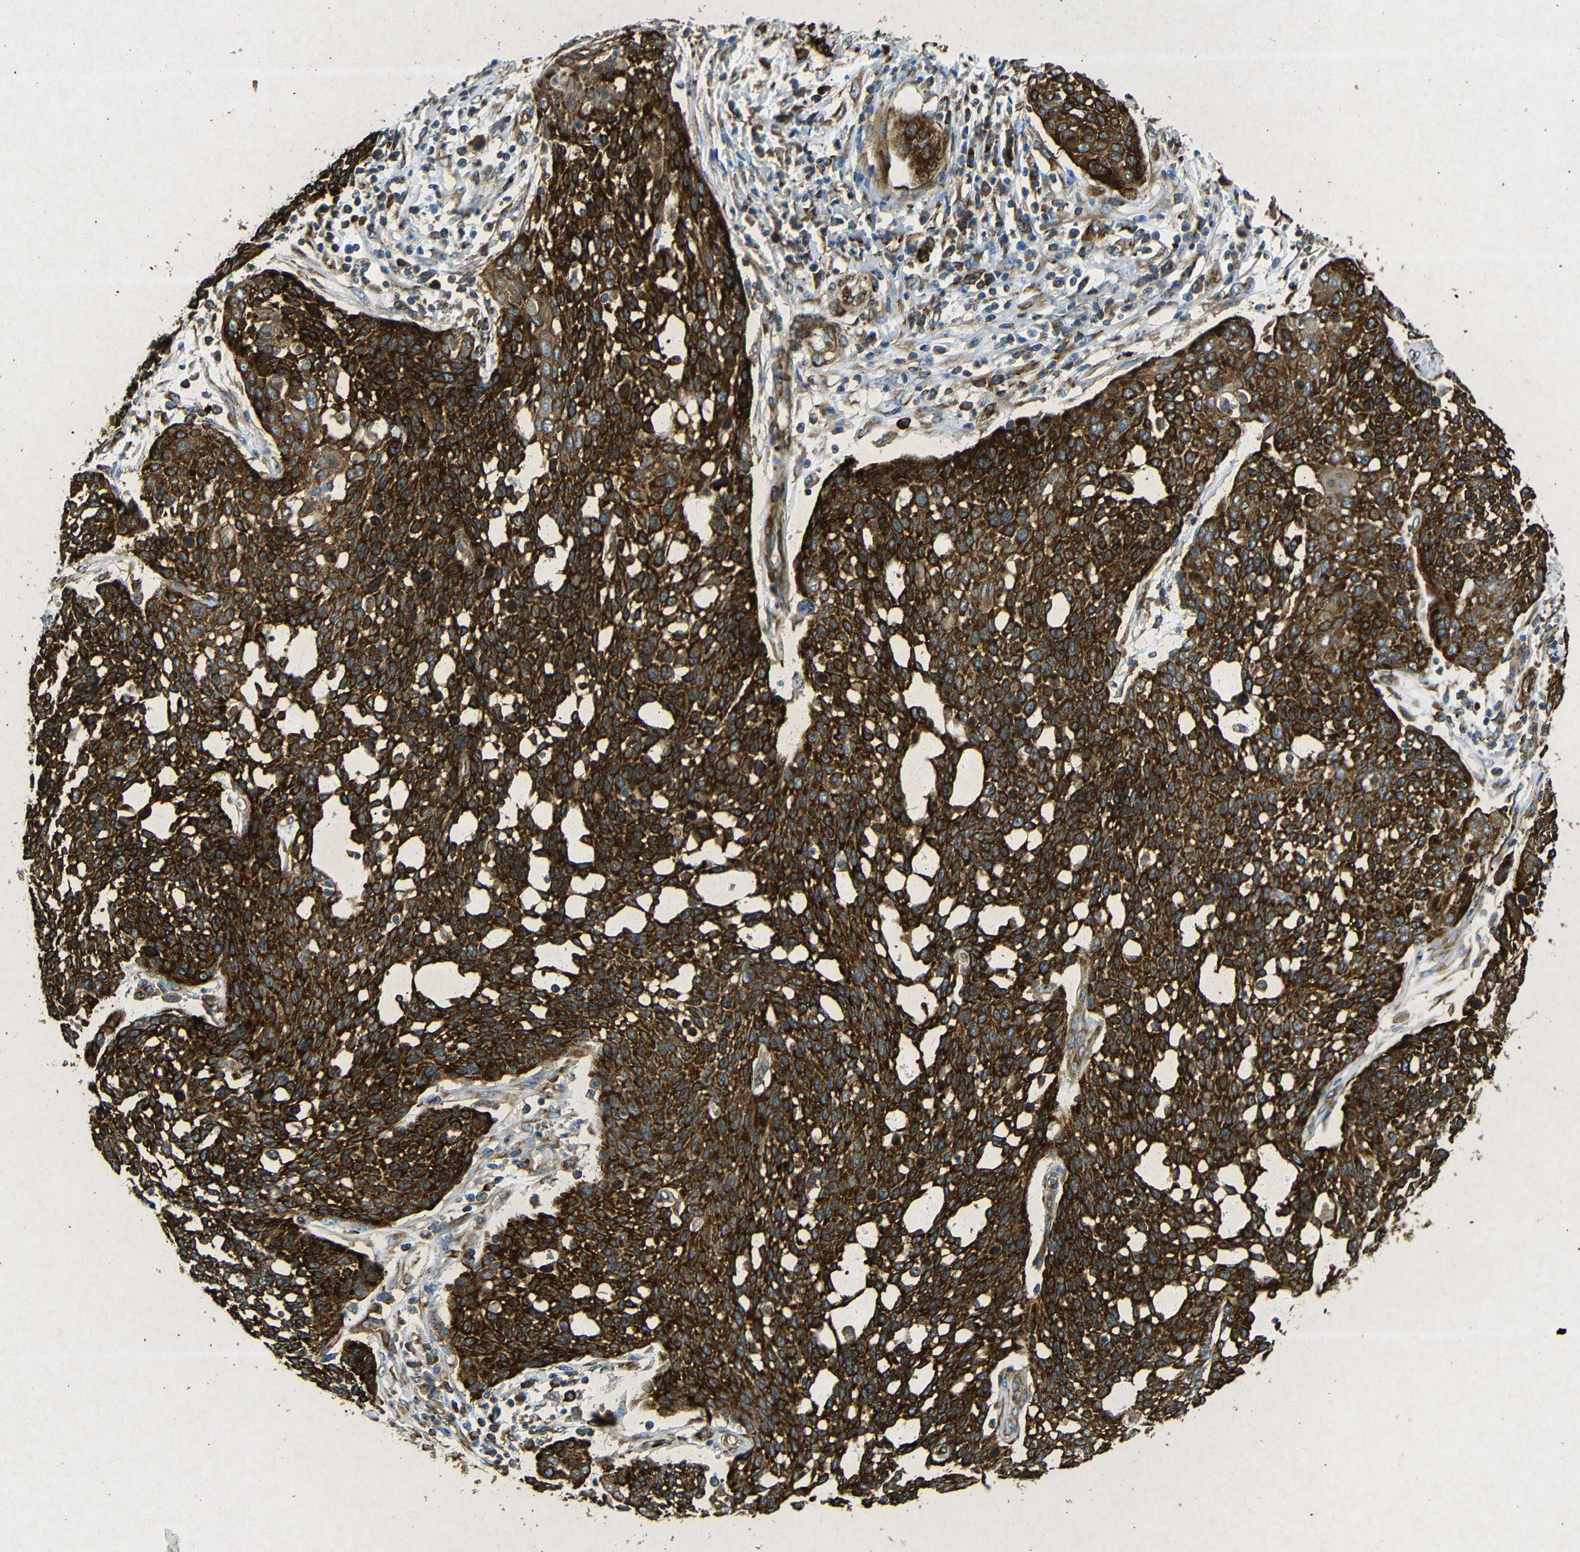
{"staining": {"intensity": "strong", "quantity": ">75%", "location": "cytoplasmic/membranous"}, "tissue": "cervical cancer", "cell_type": "Tumor cells", "image_type": "cancer", "snomed": [{"axis": "morphology", "description": "Squamous cell carcinoma, NOS"}, {"axis": "topography", "description": "Cervix"}], "caption": "This micrograph reveals immunohistochemistry staining of cervical squamous cell carcinoma, with high strong cytoplasmic/membranous staining in approximately >75% of tumor cells.", "gene": "BTF3", "patient": {"sex": "female", "age": 34}}